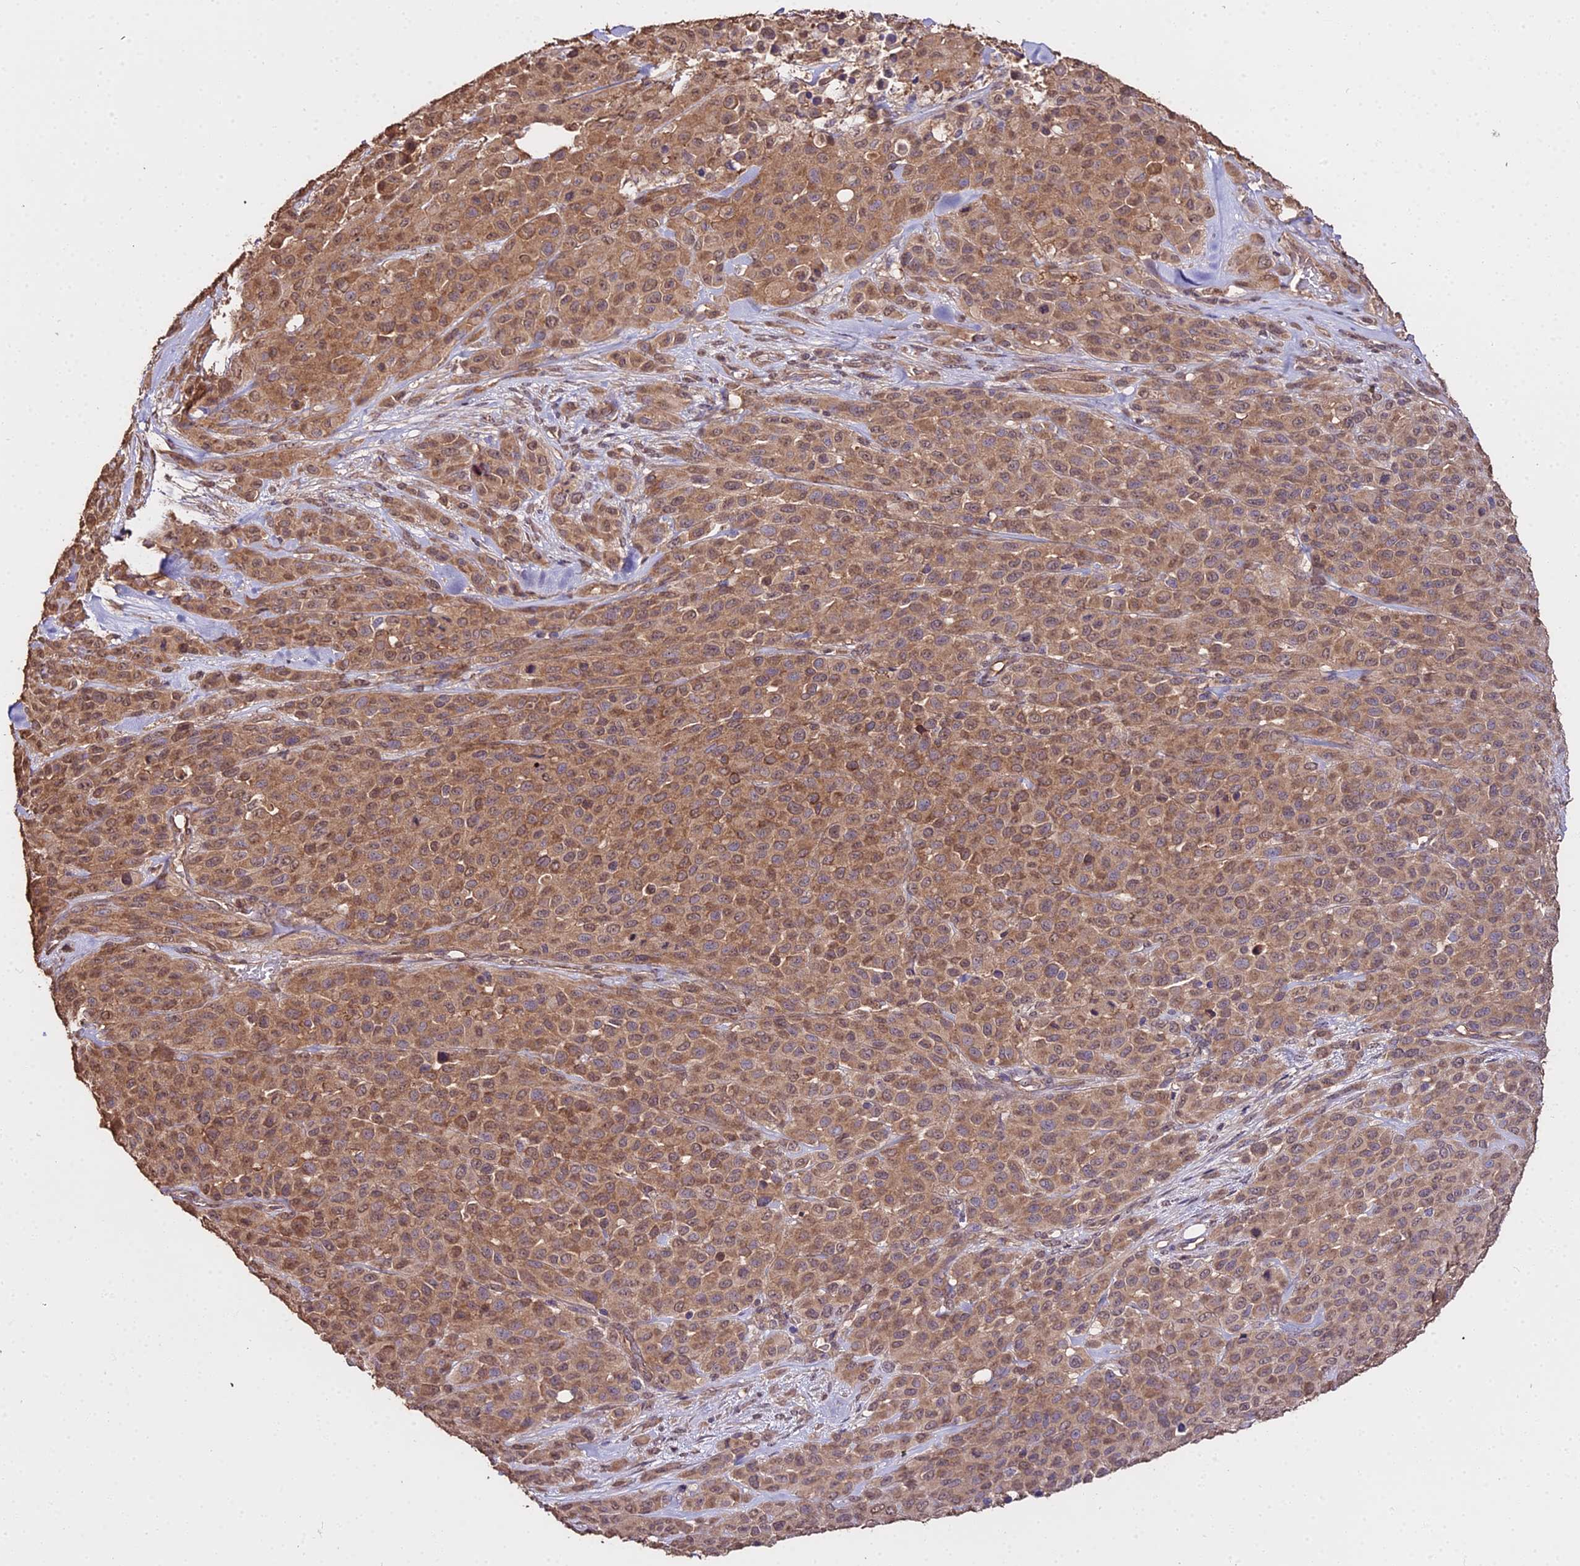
{"staining": {"intensity": "moderate", "quantity": ">75%", "location": "cytoplasmic/membranous"}, "tissue": "melanoma", "cell_type": "Tumor cells", "image_type": "cancer", "snomed": [{"axis": "morphology", "description": "Malignant melanoma, Metastatic site"}, {"axis": "topography", "description": "Skin"}], "caption": "The micrograph shows staining of melanoma, revealing moderate cytoplasmic/membranous protein staining (brown color) within tumor cells.", "gene": "METTL13", "patient": {"sex": "female", "age": 81}}